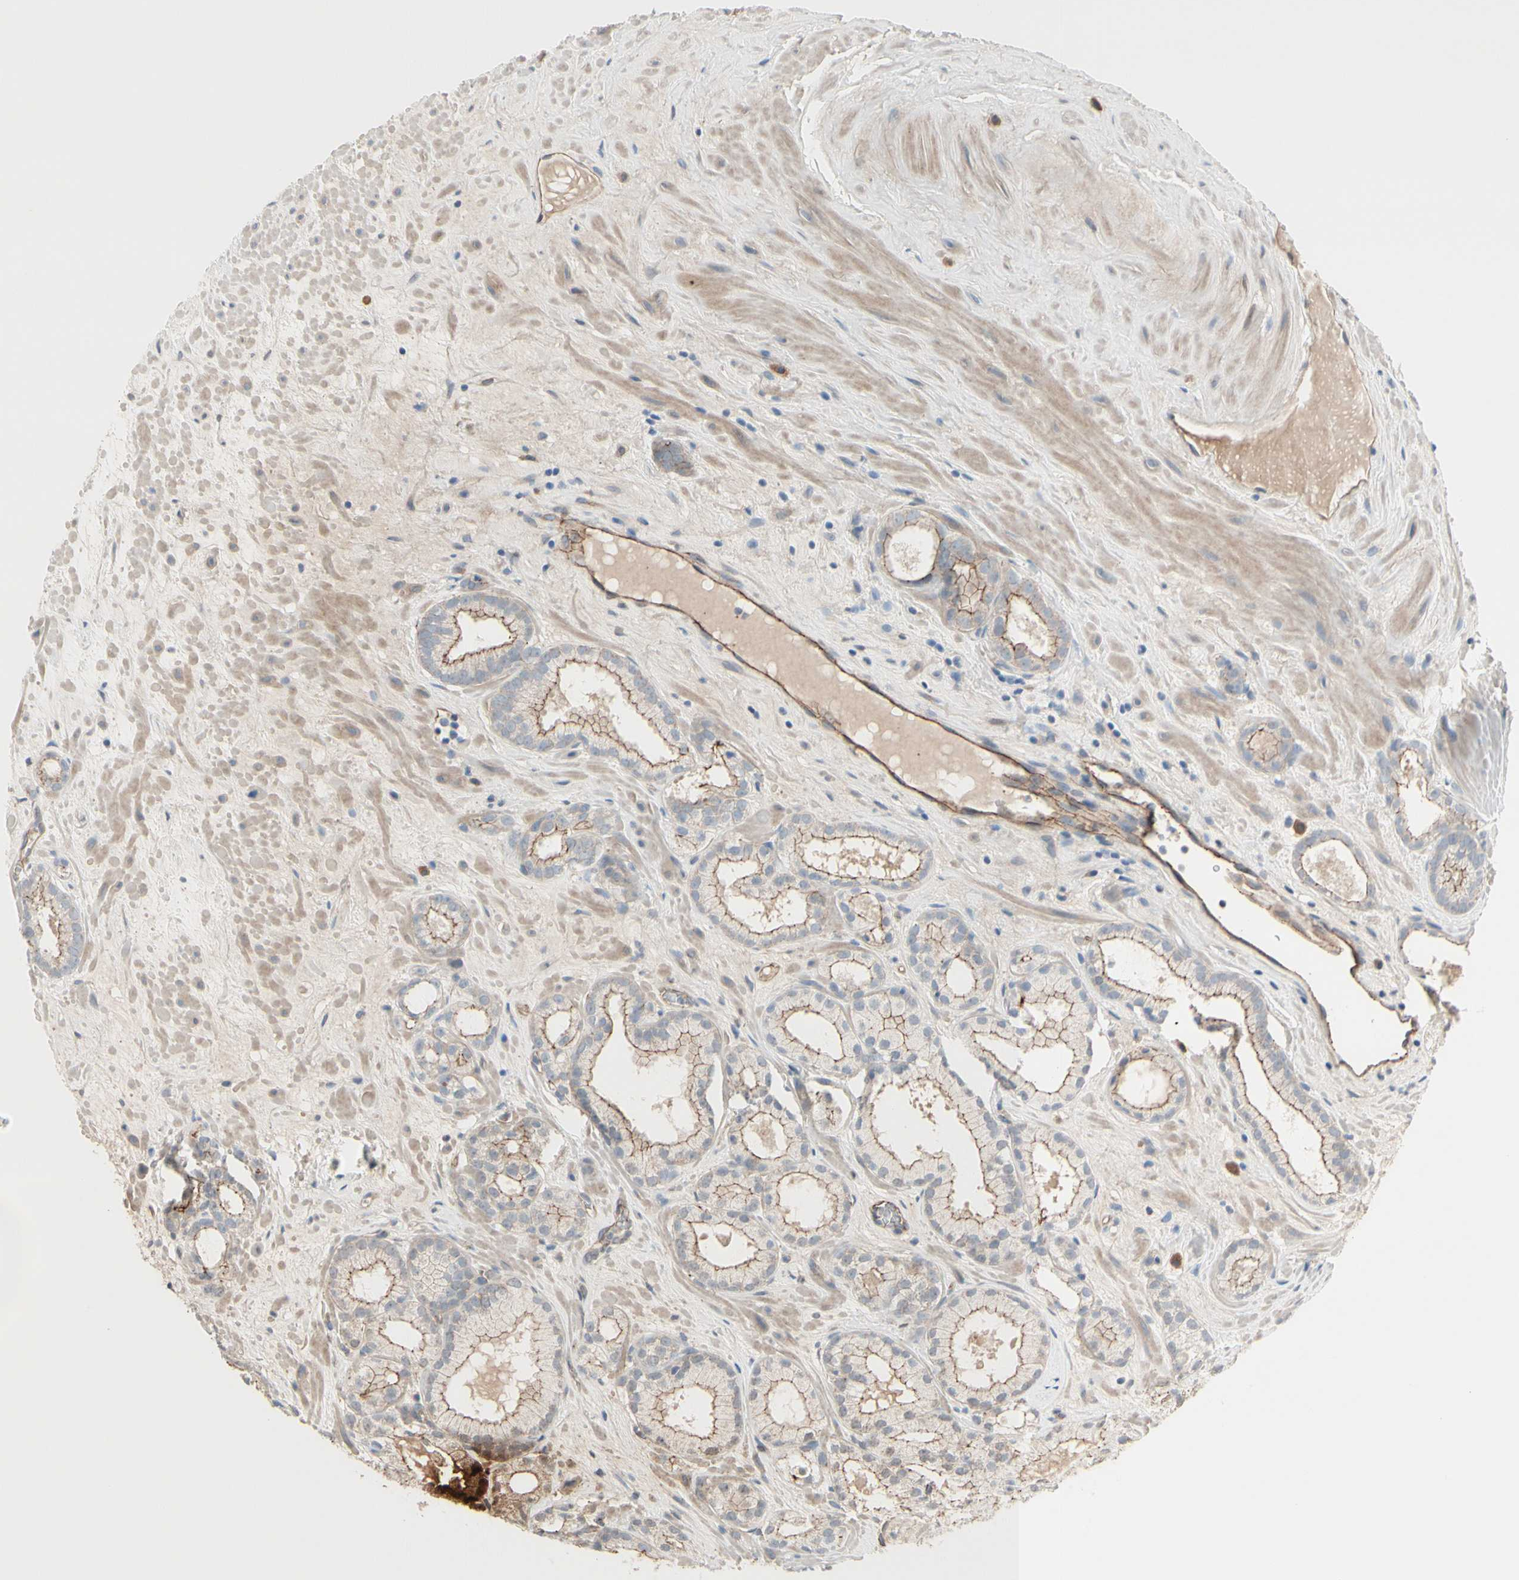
{"staining": {"intensity": "weak", "quantity": "25%-75%", "location": "cytoplasmic/membranous"}, "tissue": "prostate cancer", "cell_type": "Tumor cells", "image_type": "cancer", "snomed": [{"axis": "morphology", "description": "Adenocarcinoma, Low grade"}, {"axis": "topography", "description": "Prostate"}], "caption": "DAB immunohistochemical staining of low-grade adenocarcinoma (prostate) reveals weak cytoplasmic/membranous protein expression in about 25%-75% of tumor cells.", "gene": "TJP1", "patient": {"sex": "male", "age": 57}}